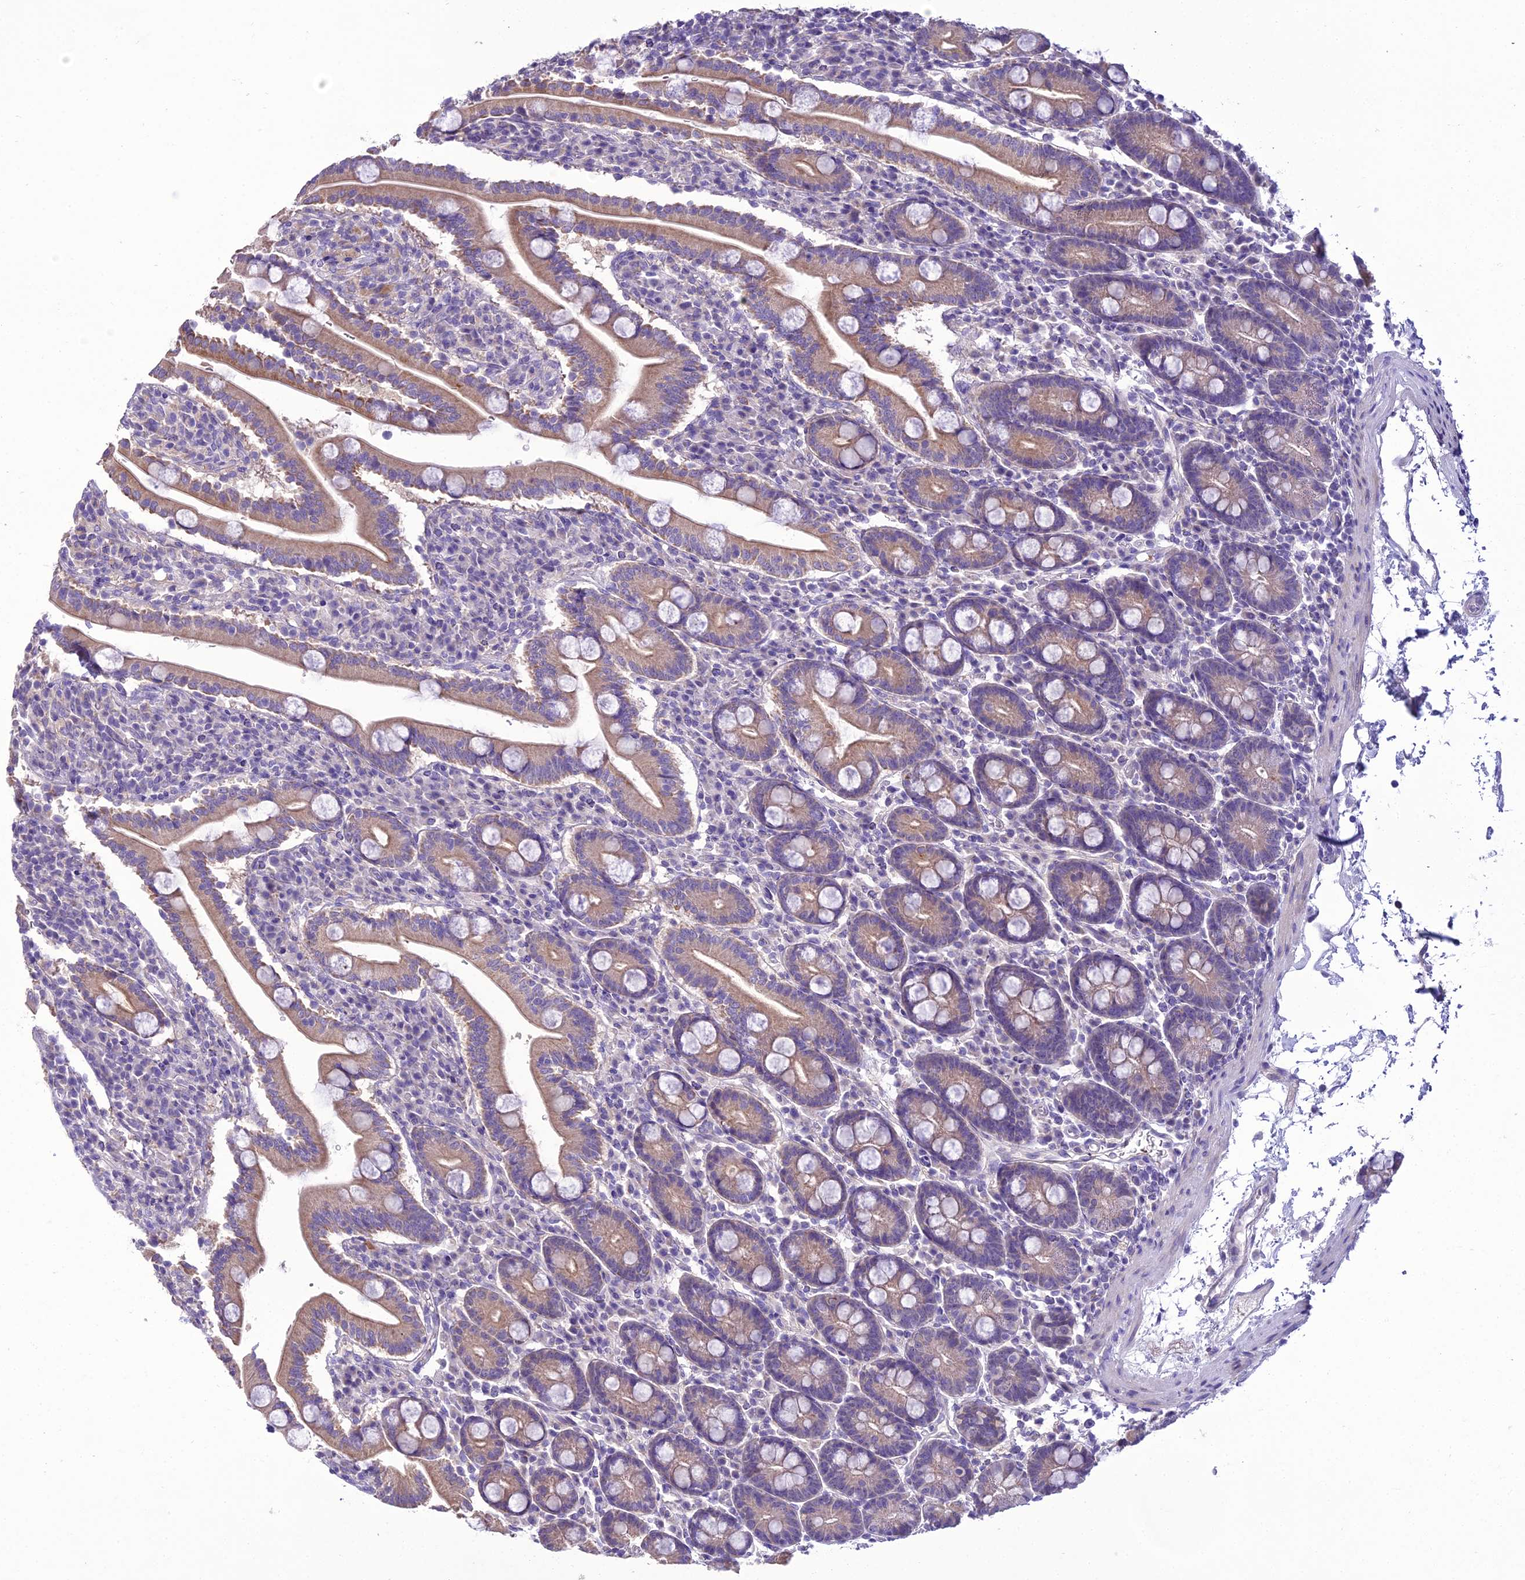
{"staining": {"intensity": "moderate", "quantity": ">75%", "location": "cytoplasmic/membranous"}, "tissue": "duodenum", "cell_type": "Glandular cells", "image_type": "normal", "snomed": [{"axis": "morphology", "description": "Normal tissue, NOS"}, {"axis": "topography", "description": "Duodenum"}], "caption": "Immunohistochemistry (IHC) (DAB) staining of unremarkable duodenum demonstrates moderate cytoplasmic/membranous protein expression in approximately >75% of glandular cells.", "gene": "SCRT1", "patient": {"sex": "male", "age": 35}}